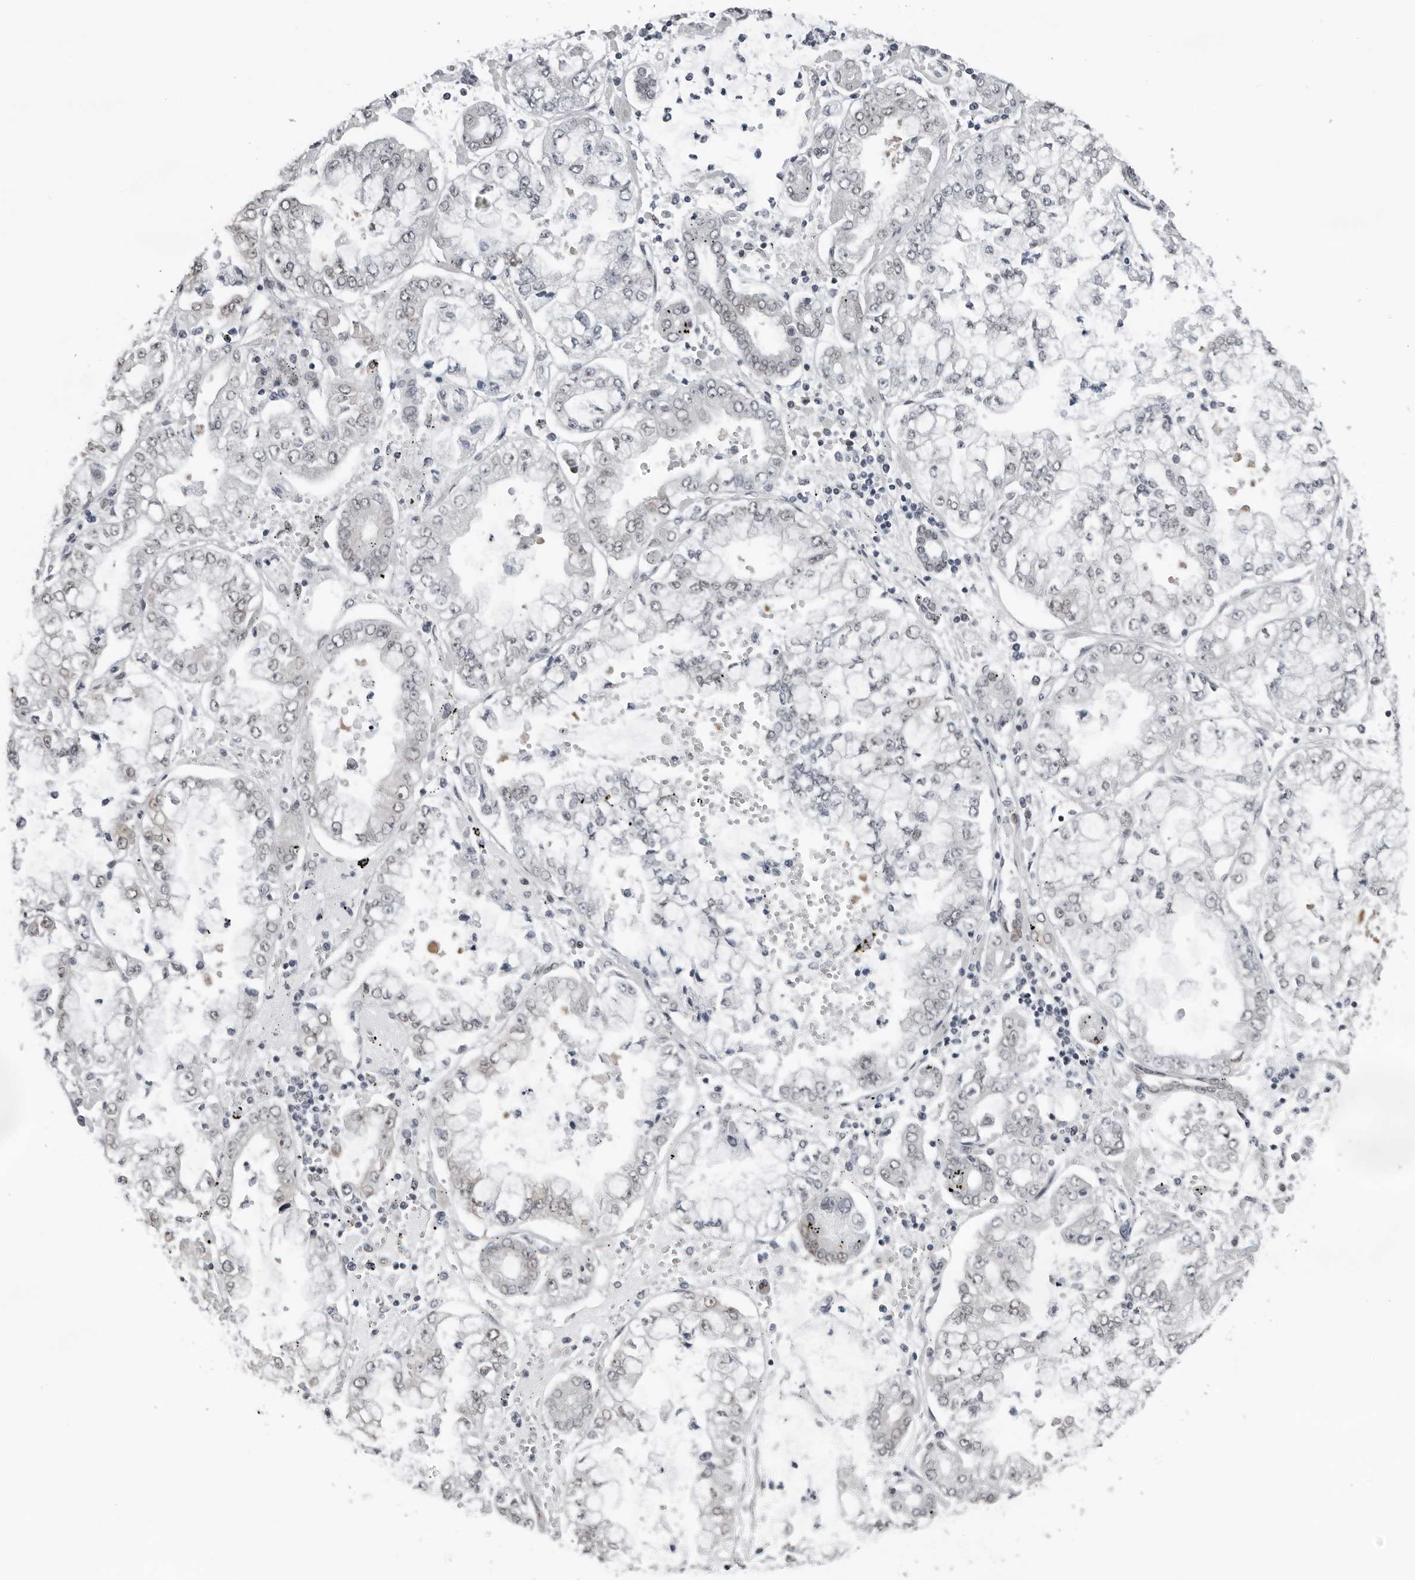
{"staining": {"intensity": "weak", "quantity": "<25%", "location": "nuclear"}, "tissue": "stomach cancer", "cell_type": "Tumor cells", "image_type": "cancer", "snomed": [{"axis": "morphology", "description": "Adenocarcinoma, NOS"}, {"axis": "topography", "description": "Stomach"}], "caption": "DAB immunohistochemical staining of stomach cancer shows no significant staining in tumor cells.", "gene": "PPP1R42", "patient": {"sex": "male", "age": 76}}